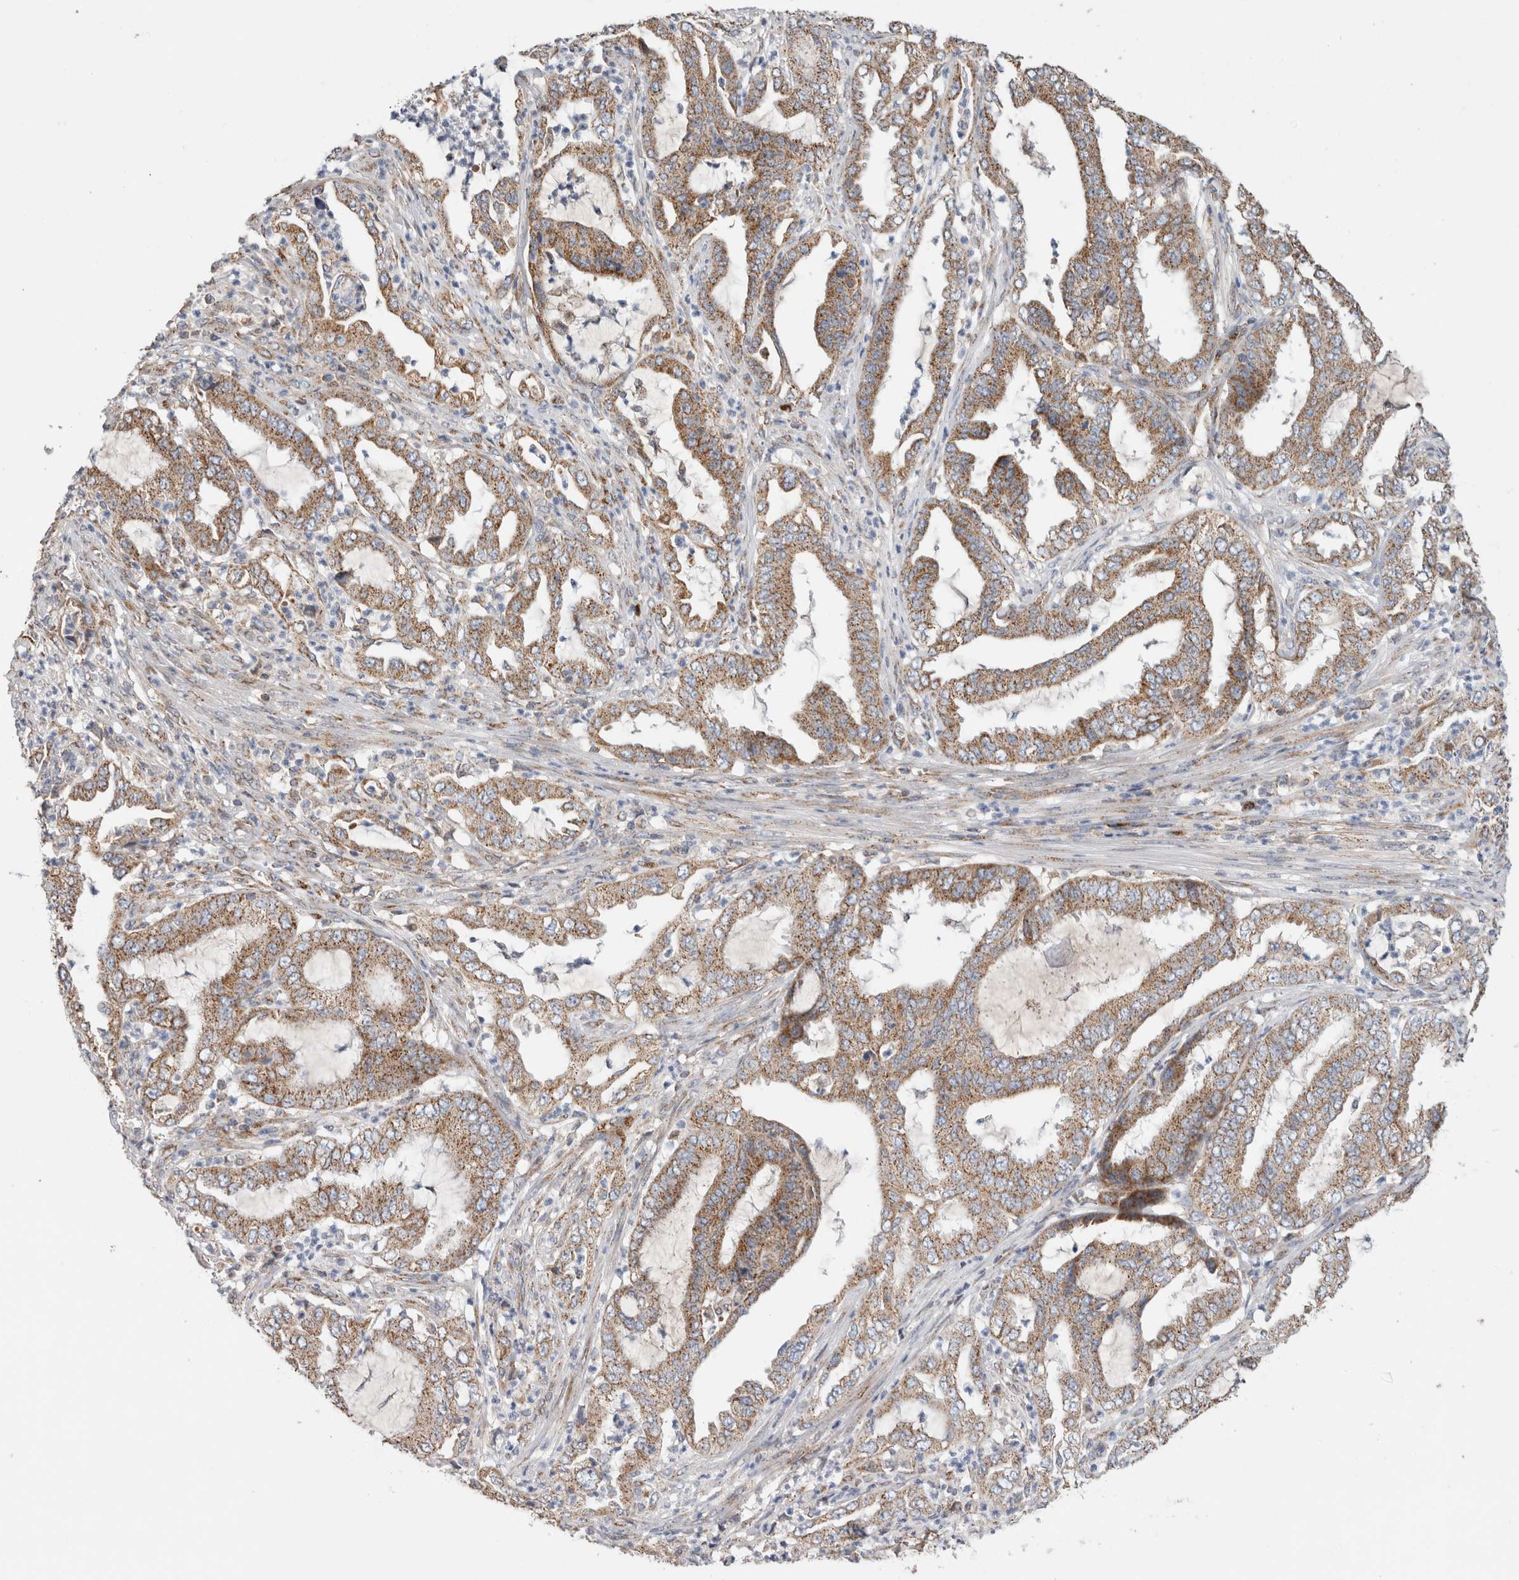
{"staining": {"intensity": "moderate", "quantity": ">75%", "location": "cytoplasmic/membranous"}, "tissue": "endometrial cancer", "cell_type": "Tumor cells", "image_type": "cancer", "snomed": [{"axis": "morphology", "description": "Adenocarcinoma, NOS"}, {"axis": "topography", "description": "Endometrium"}], "caption": "Brown immunohistochemical staining in human endometrial adenocarcinoma displays moderate cytoplasmic/membranous positivity in about >75% of tumor cells. Immunohistochemistry (ihc) stains the protein in brown and the nuclei are stained blue.", "gene": "IARS2", "patient": {"sex": "female", "age": 51}}